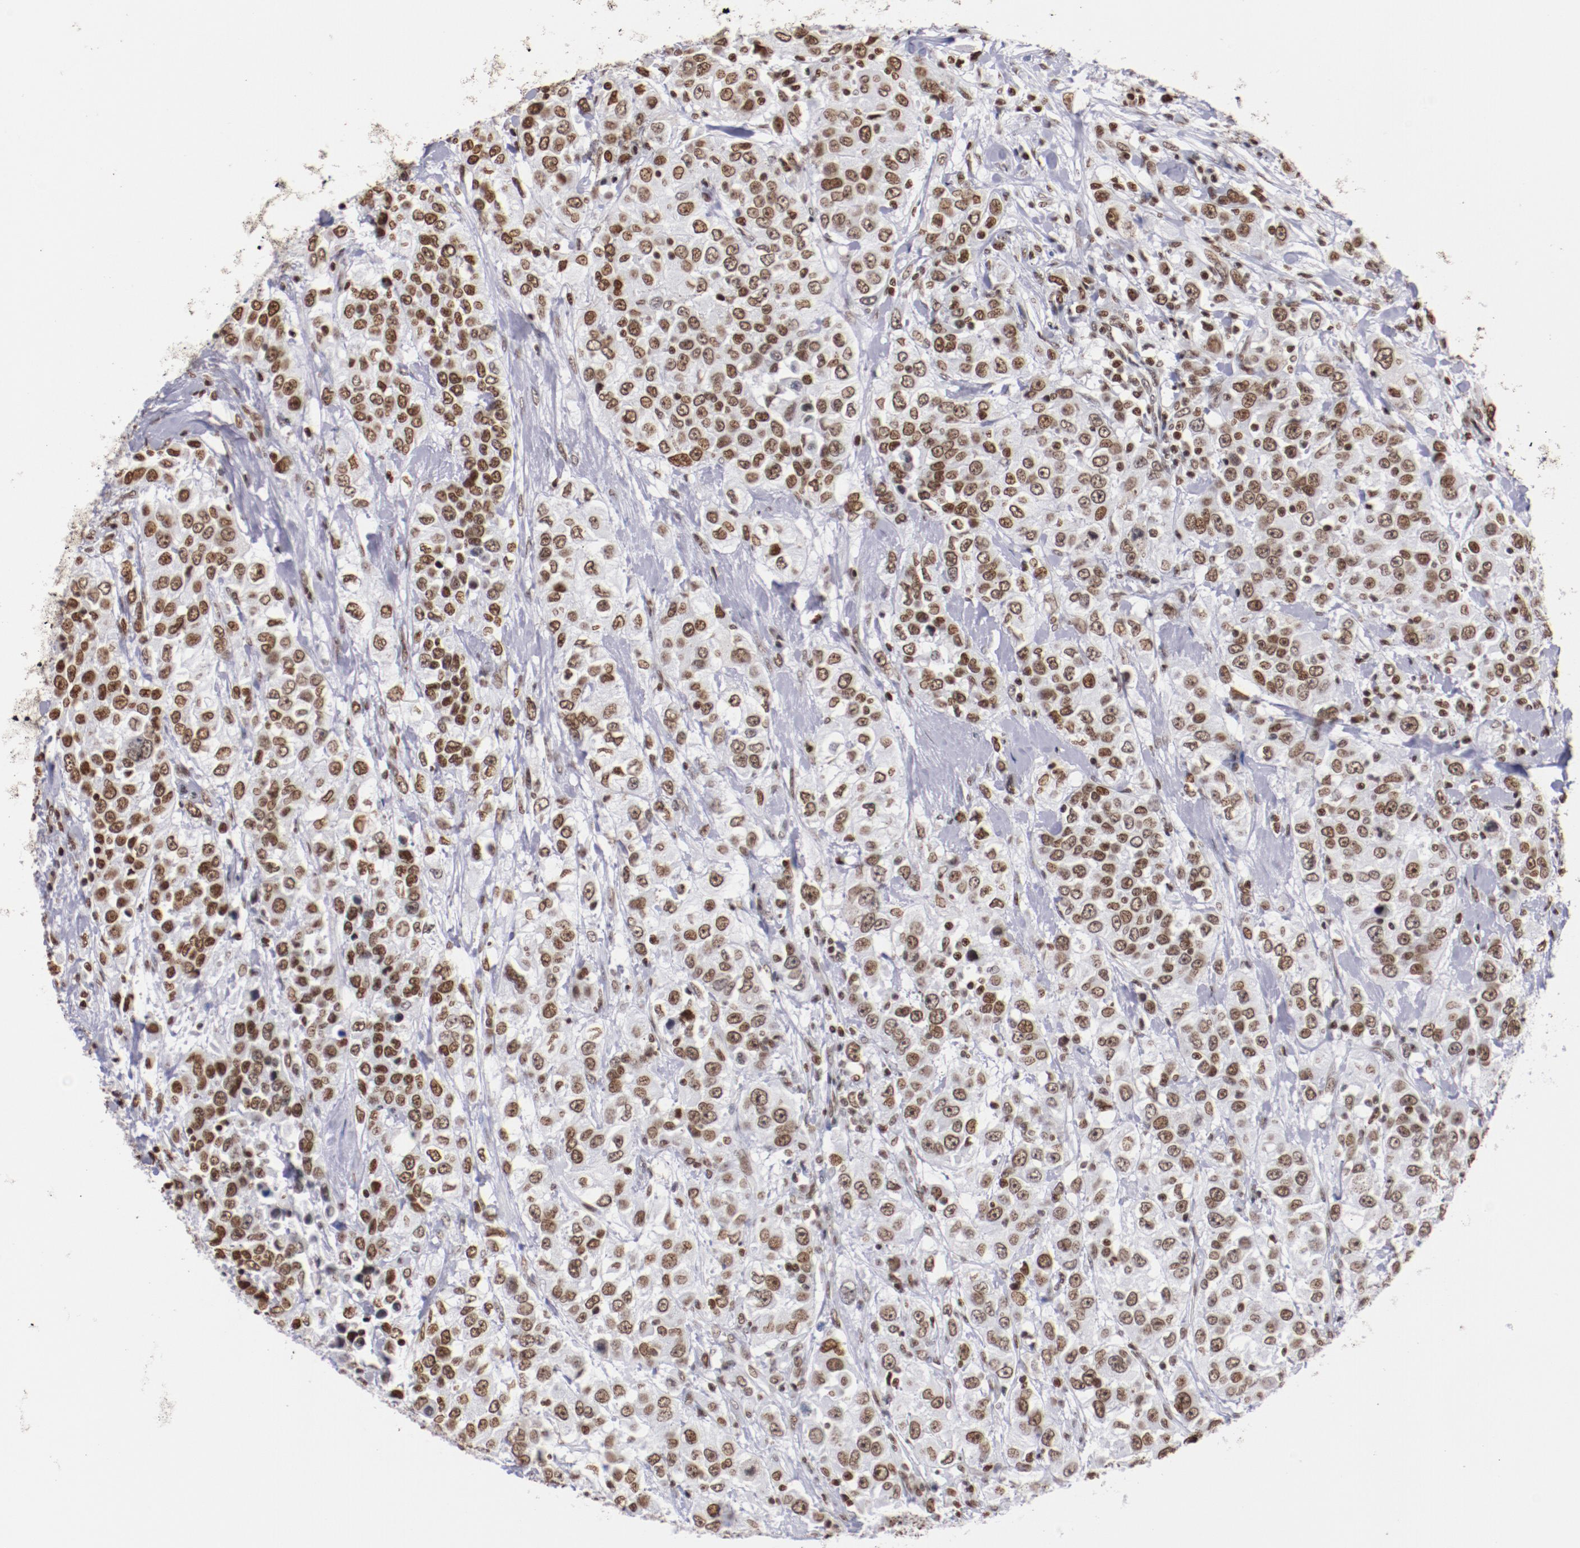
{"staining": {"intensity": "strong", "quantity": ">75%", "location": "nuclear"}, "tissue": "urothelial cancer", "cell_type": "Tumor cells", "image_type": "cancer", "snomed": [{"axis": "morphology", "description": "Urothelial carcinoma, High grade"}, {"axis": "topography", "description": "Urinary bladder"}], "caption": "A histopathology image showing strong nuclear positivity in approximately >75% of tumor cells in urothelial cancer, as visualized by brown immunohistochemical staining.", "gene": "IFI16", "patient": {"sex": "female", "age": 80}}